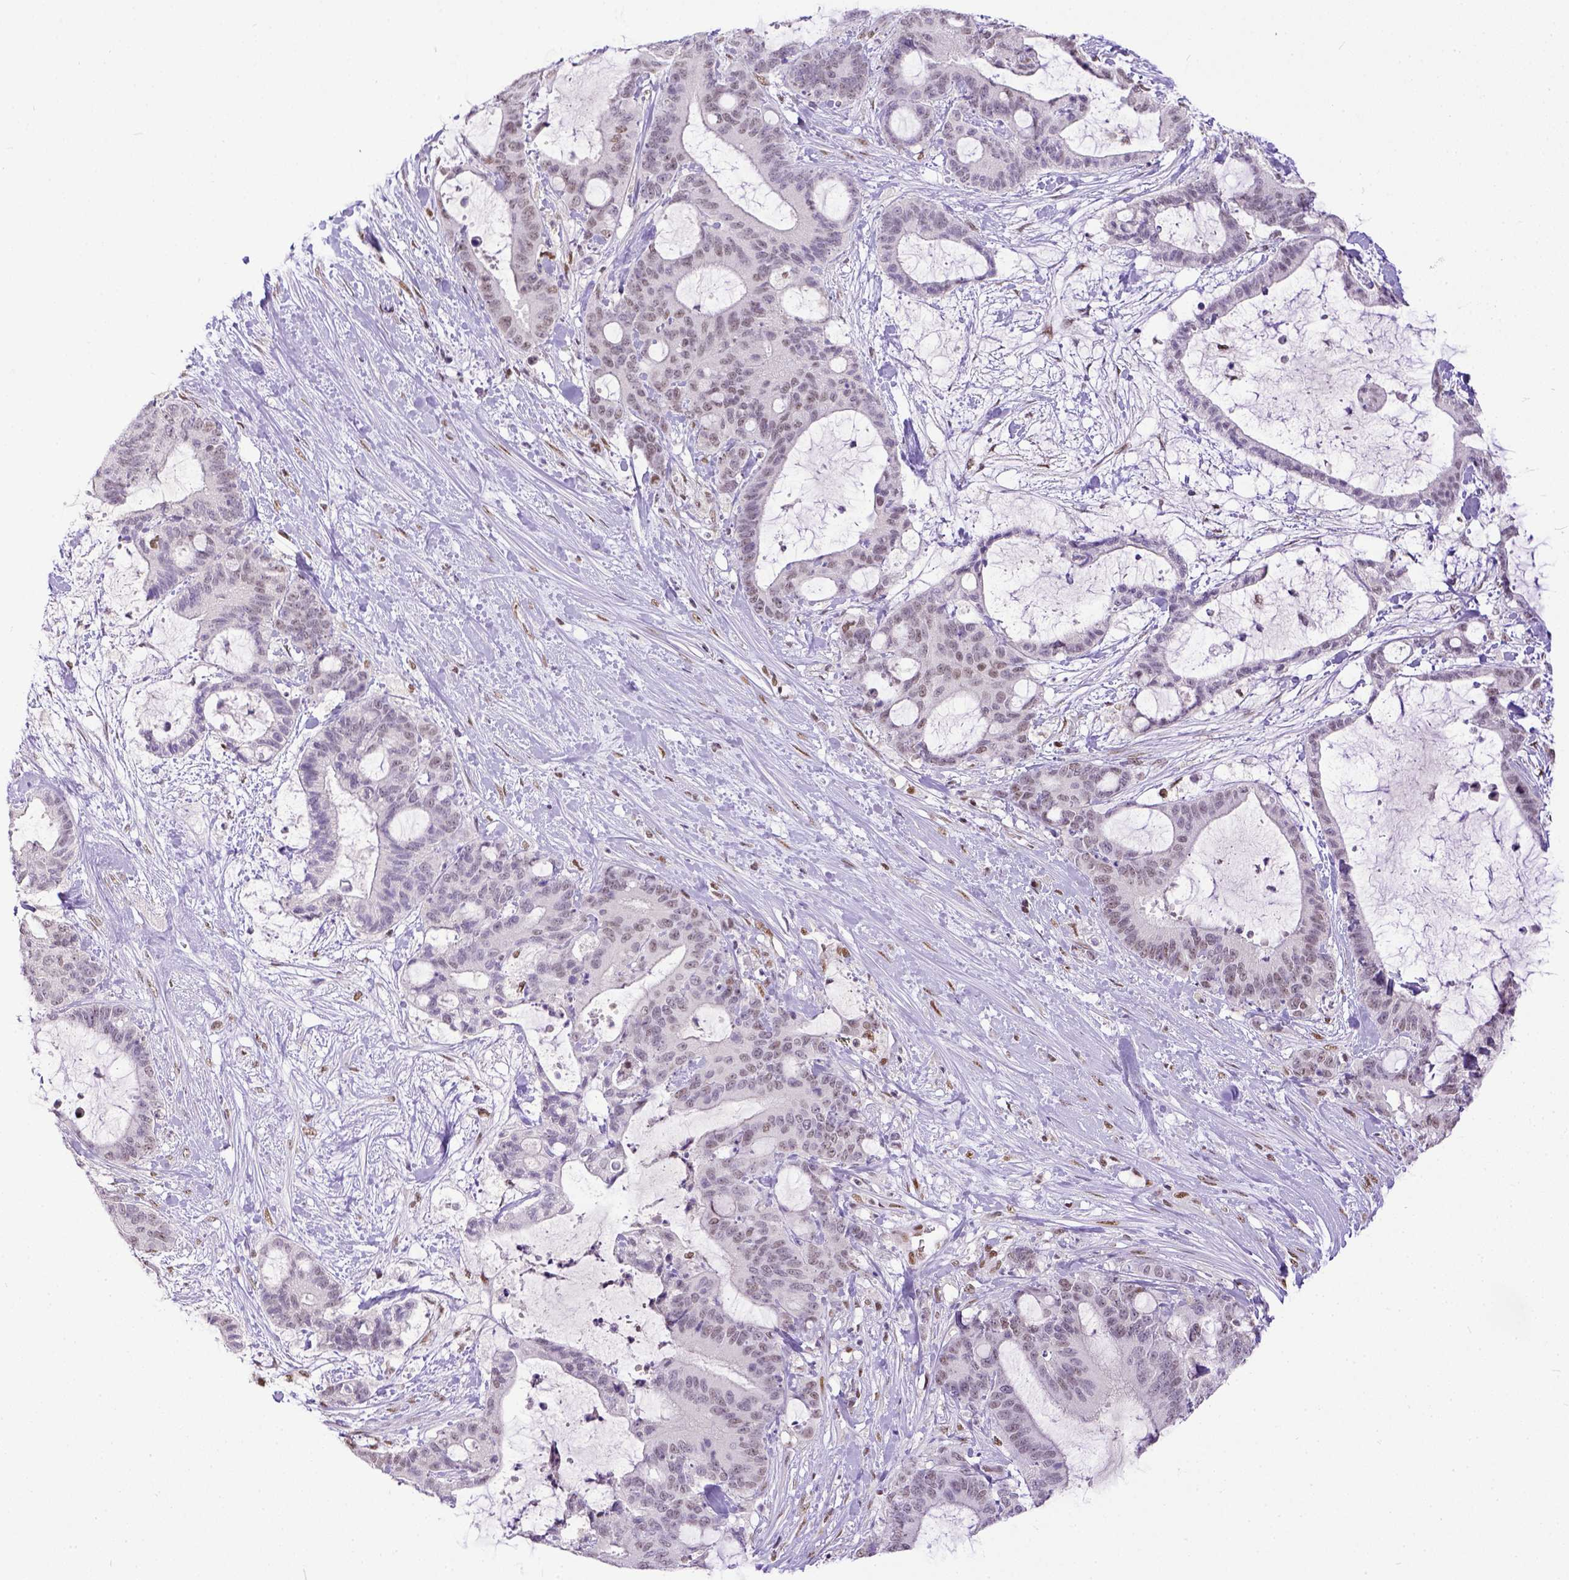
{"staining": {"intensity": "weak", "quantity": "25%-75%", "location": "nuclear"}, "tissue": "liver cancer", "cell_type": "Tumor cells", "image_type": "cancer", "snomed": [{"axis": "morphology", "description": "Cholangiocarcinoma"}, {"axis": "topography", "description": "Liver"}], "caption": "The immunohistochemical stain shows weak nuclear expression in tumor cells of liver cancer tissue.", "gene": "ERCC1", "patient": {"sex": "female", "age": 73}}